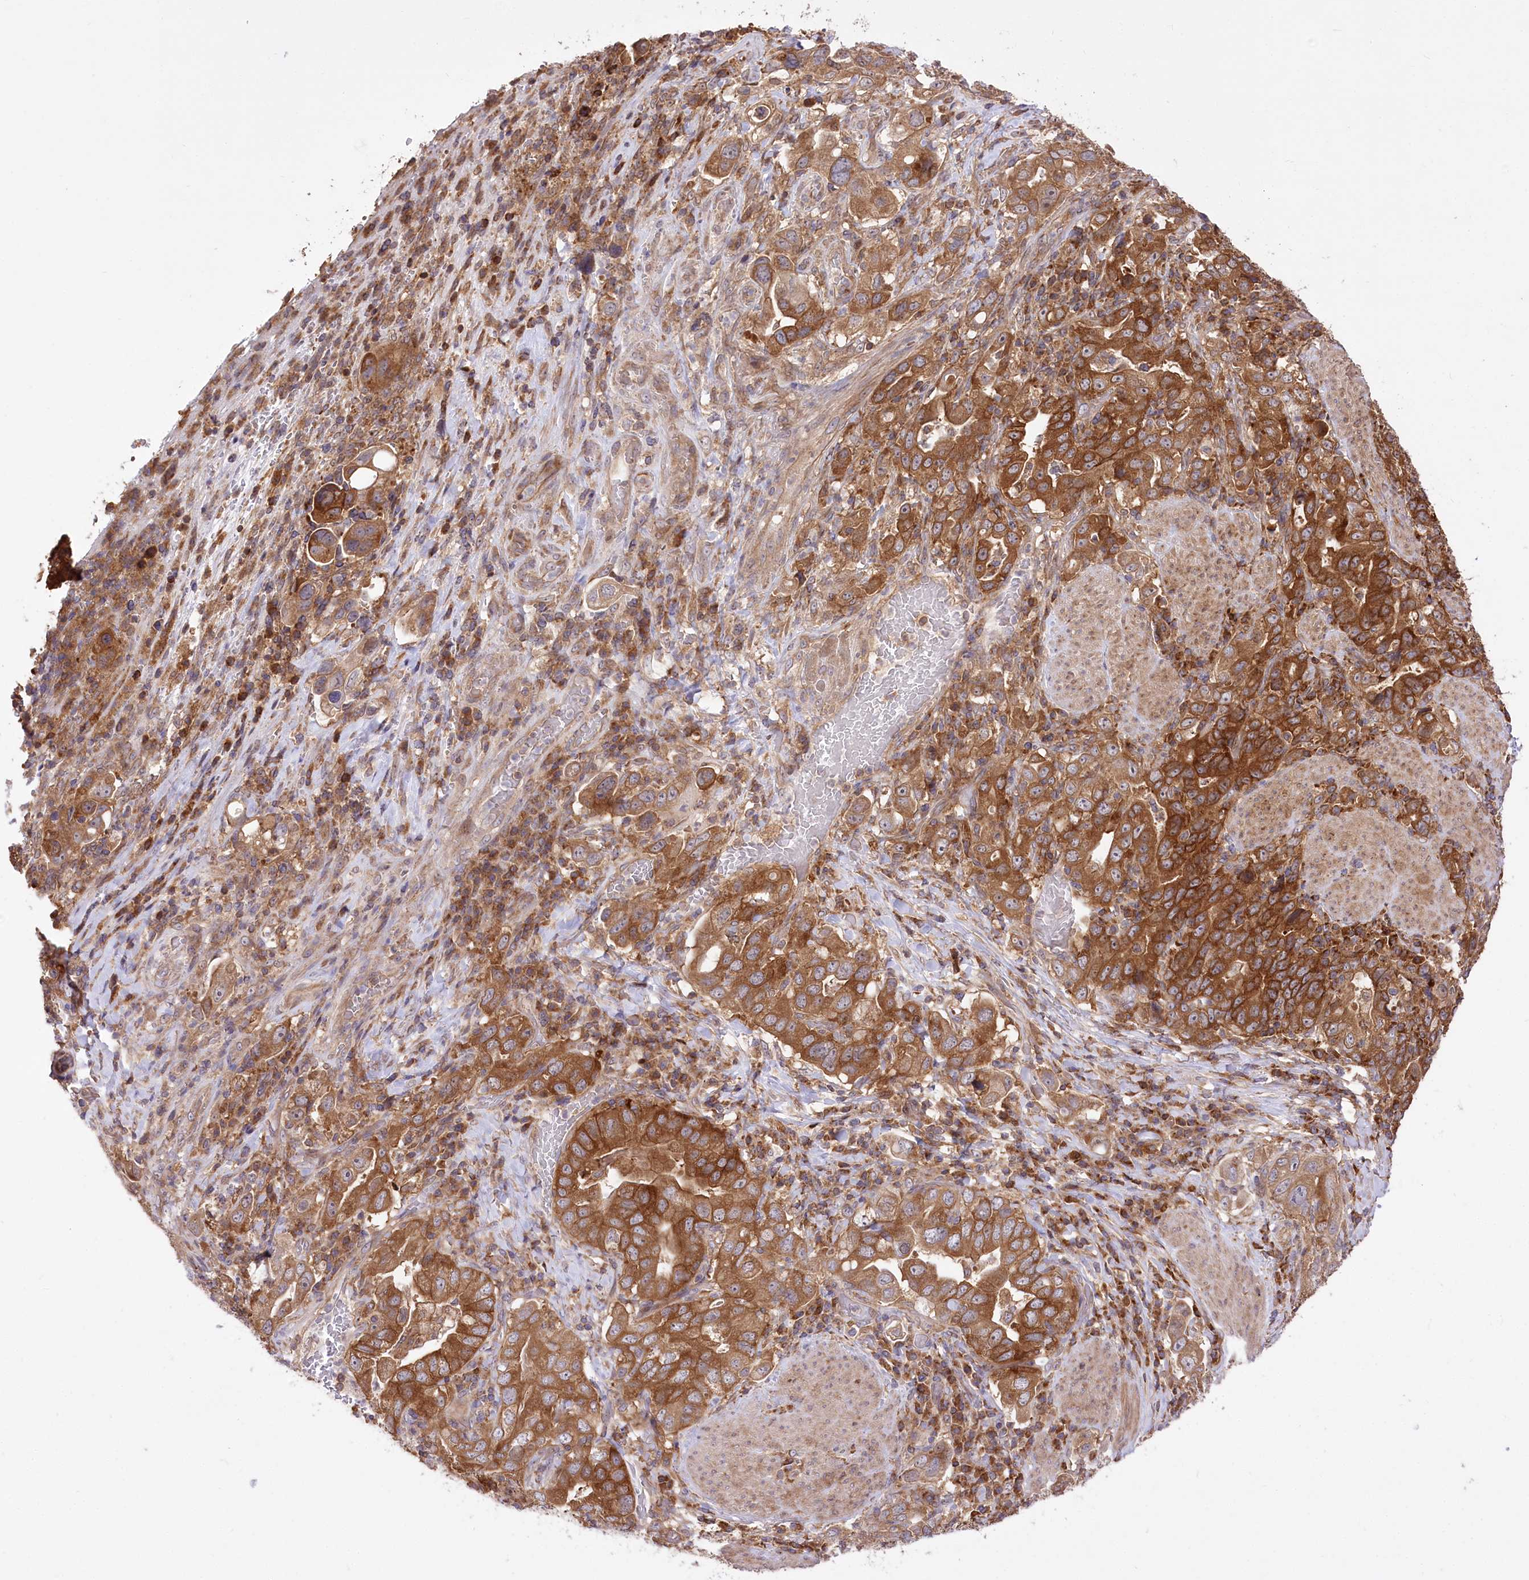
{"staining": {"intensity": "moderate", "quantity": ">75%", "location": "cytoplasmic/membranous"}, "tissue": "stomach cancer", "cell_type": "Tumor cells", "image_type": "cancer", "snomed": [{"axis": "morphology", "description": "Adenocarcinoma, NOS"}, {"axis": "topography", "description": "Stomach, upper"}], "caption": "Immunohistochemistry staining of stomach cancer (adenocarcinoma), which displays medium levels of moderate cytoplasmic/membranous positivity in about >75% of tumor cells indicating moderate cytoplasmic/membranous protein expression. The staining was performed using DAB (brown) for protein detection and nuclei were counterstained in hematoxylin (blue).", "gene": "XYLB", "patient": {"sex": "male", "age": 62}}